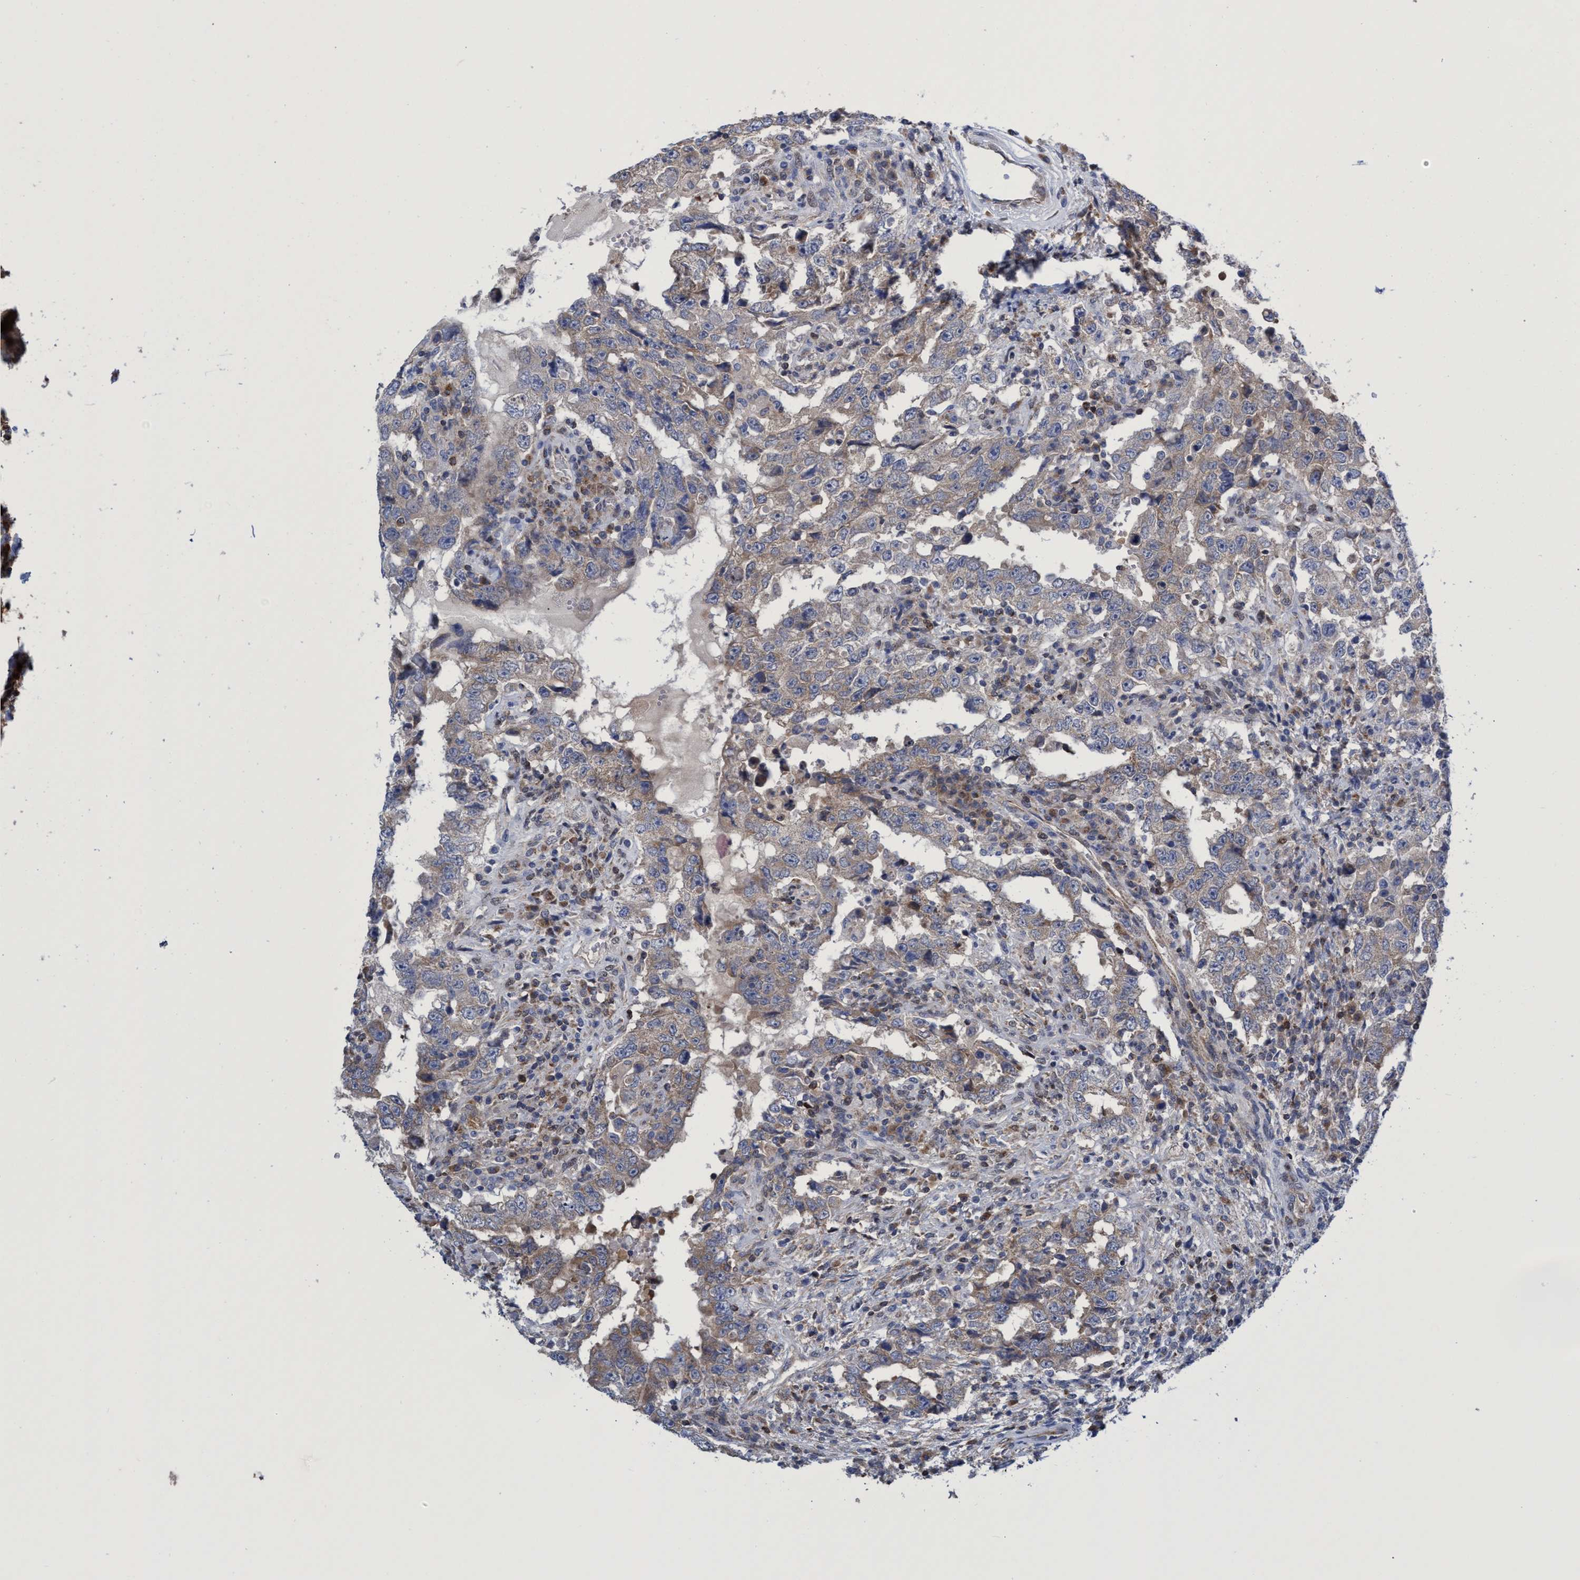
{"staining": {"intensity": "weak", "quantity": "<25%", "location": "cytoplasmic/membranous"}, "tissue": "testis cancer", "cell_type": "Tumor cells", "image_type": "cancer", "snomed": [{"axis": "morphology", "description": "Carcinoma, Embryonal, NOS"}, {"axis": "topography", "description": "Testis"}], "caption": "Immunohistochemical staining of human testis cancer demonstrates no significant positivity in tumor cells.", "gene": "CRYZ", "patient": {"sex": "male", "age": 26}}